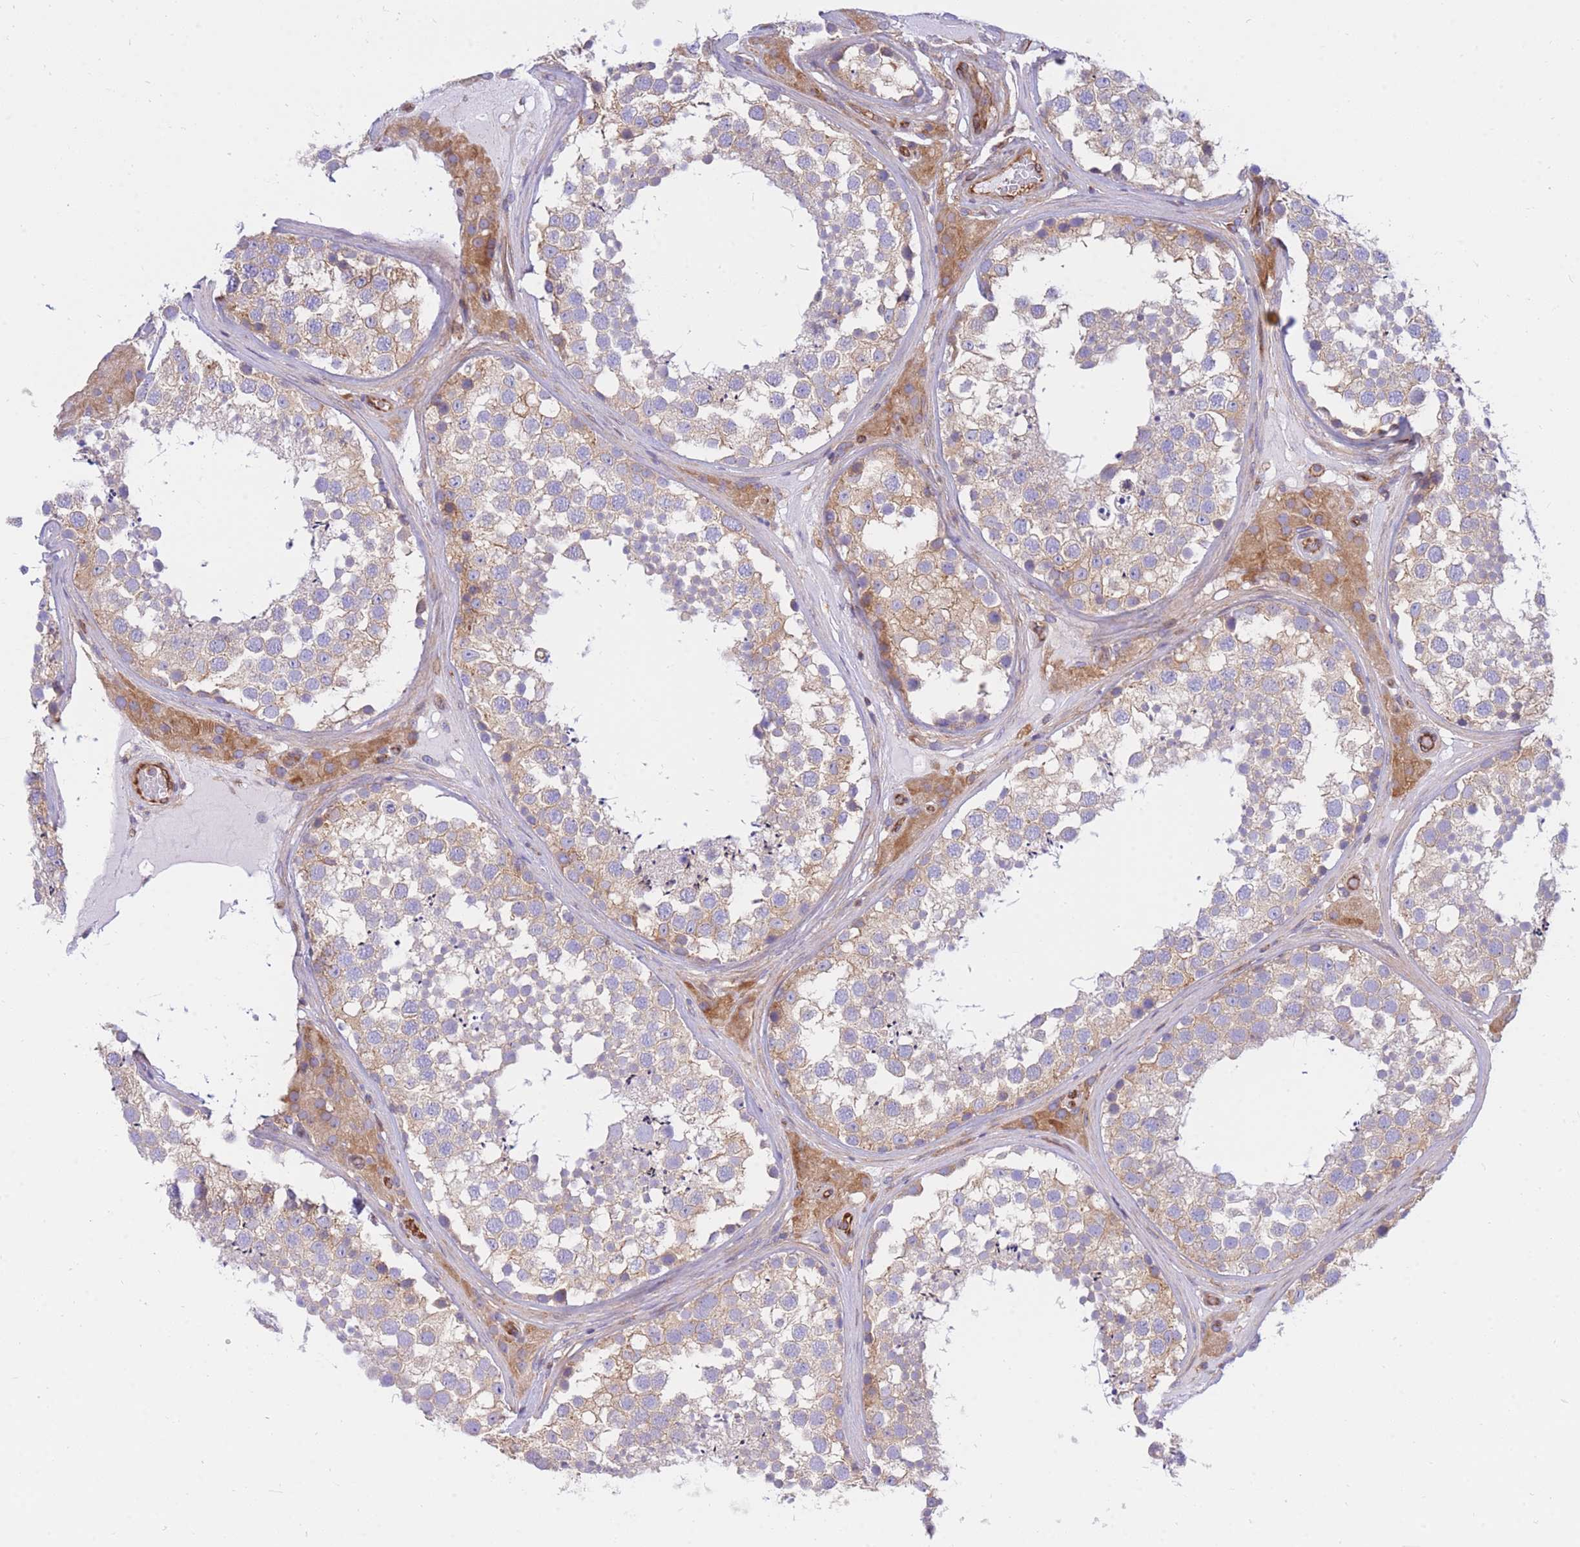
{"staining": {"intensity": "weak", "quantity": "25%-75%", "location": "cytoplasmic/membranous"}, "tissue": "testis", "cell_type": "Cells in seminiferous ducts", "image_type": "normal", "snomed": [{"axis": "morphology", "description": "Normal tissue, NOS"}, {"axis": "topography", "description": "Testis"}], "caption": "Cells in seminiferous ducts exhibit weak cytoplasmic/membranous staining in approximately 25%-75% of cells in normal testis. The protein of interest is shown in brown color, while the nuclei are stained blue.", "gene": "REM1", "patient": {"sex": "male", "age": 46}}